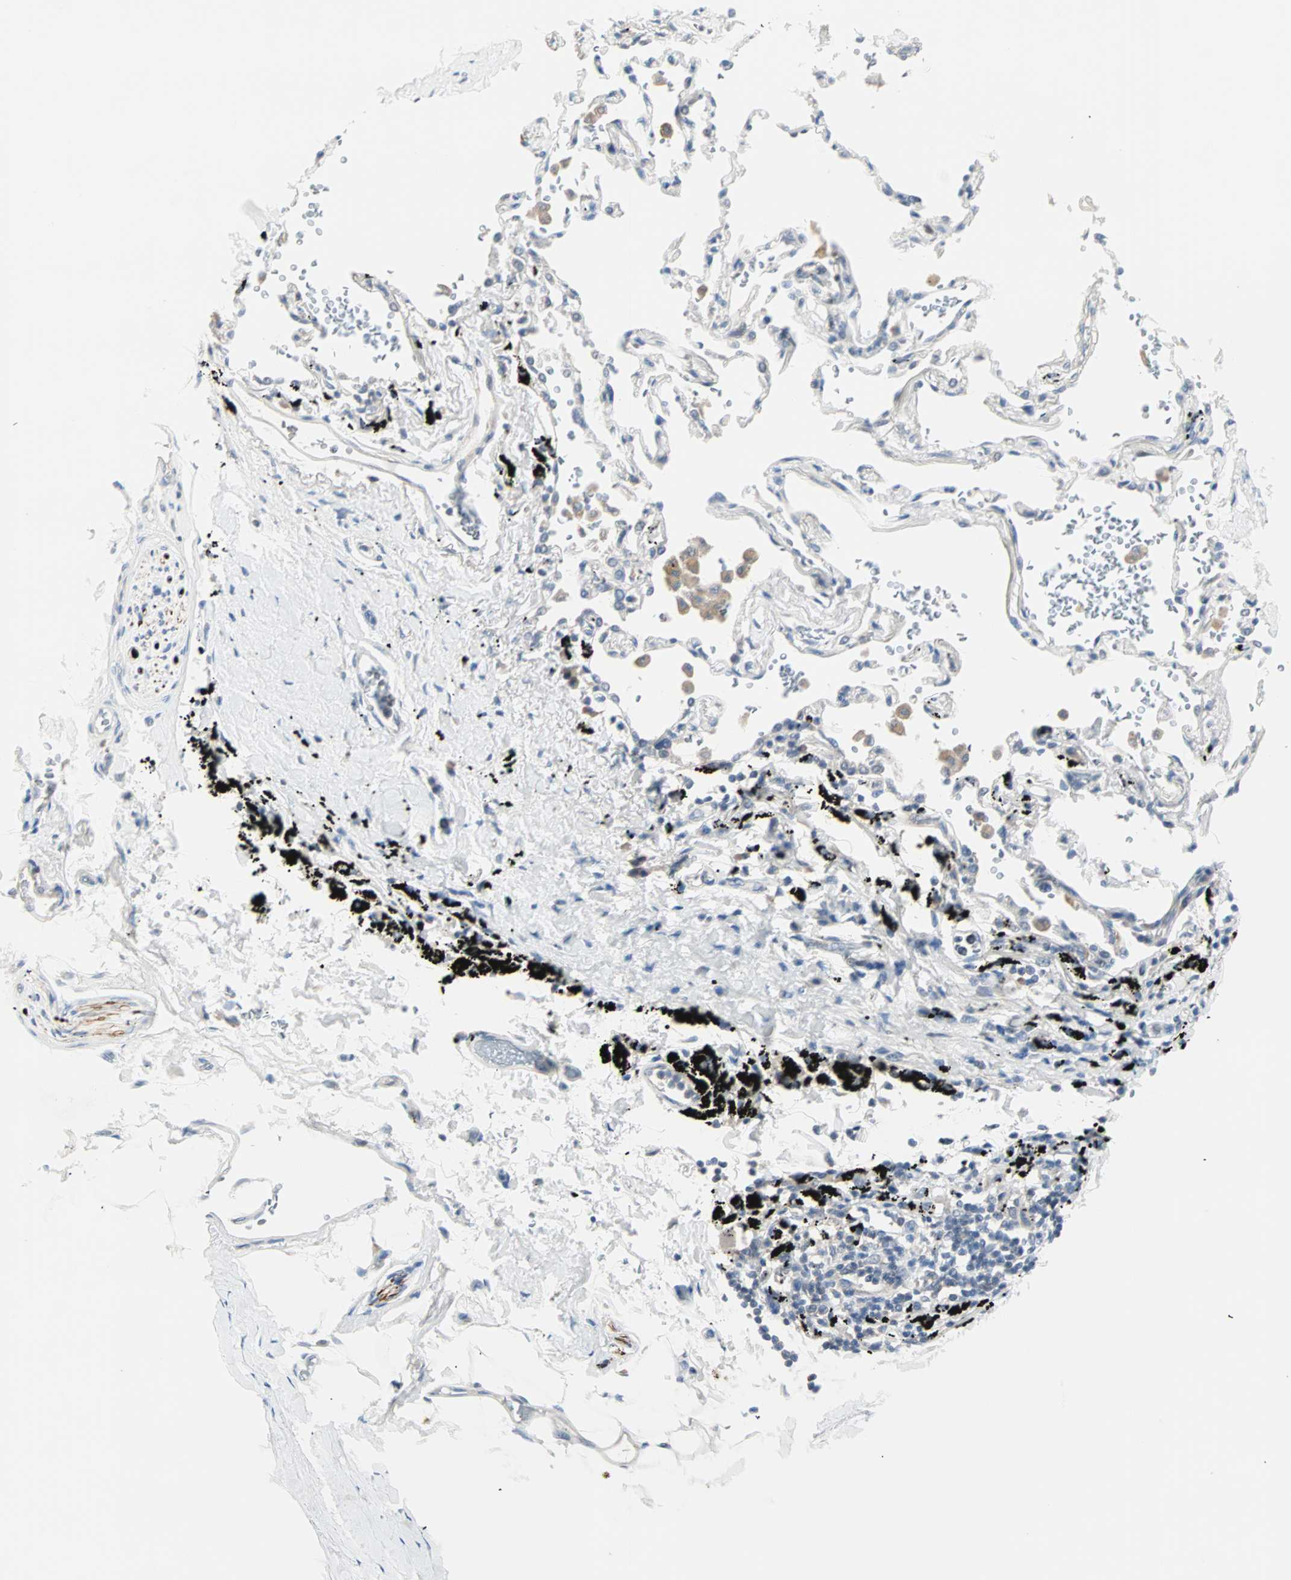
{"staining": {"intensity": "negative", "quantity": "none", "location": "none"}, "tissue": "adipose tissue", "cell_type": "Adipocytes", "image_type": "normal", "snomed": [{"axis": "morphology", "description": "Normal tissue, NOS"}, {"axis": "topography", "description": "Cartilage tissue"}, {"axis": "topography", "description": "Bronchus"}], "caption": "Immunohistochemistry (IHC) of normal human adipose tissue shows no positivity in adipocytes.", "gene": "NEFH", "patient": {"sex": "female", "age": 73}}